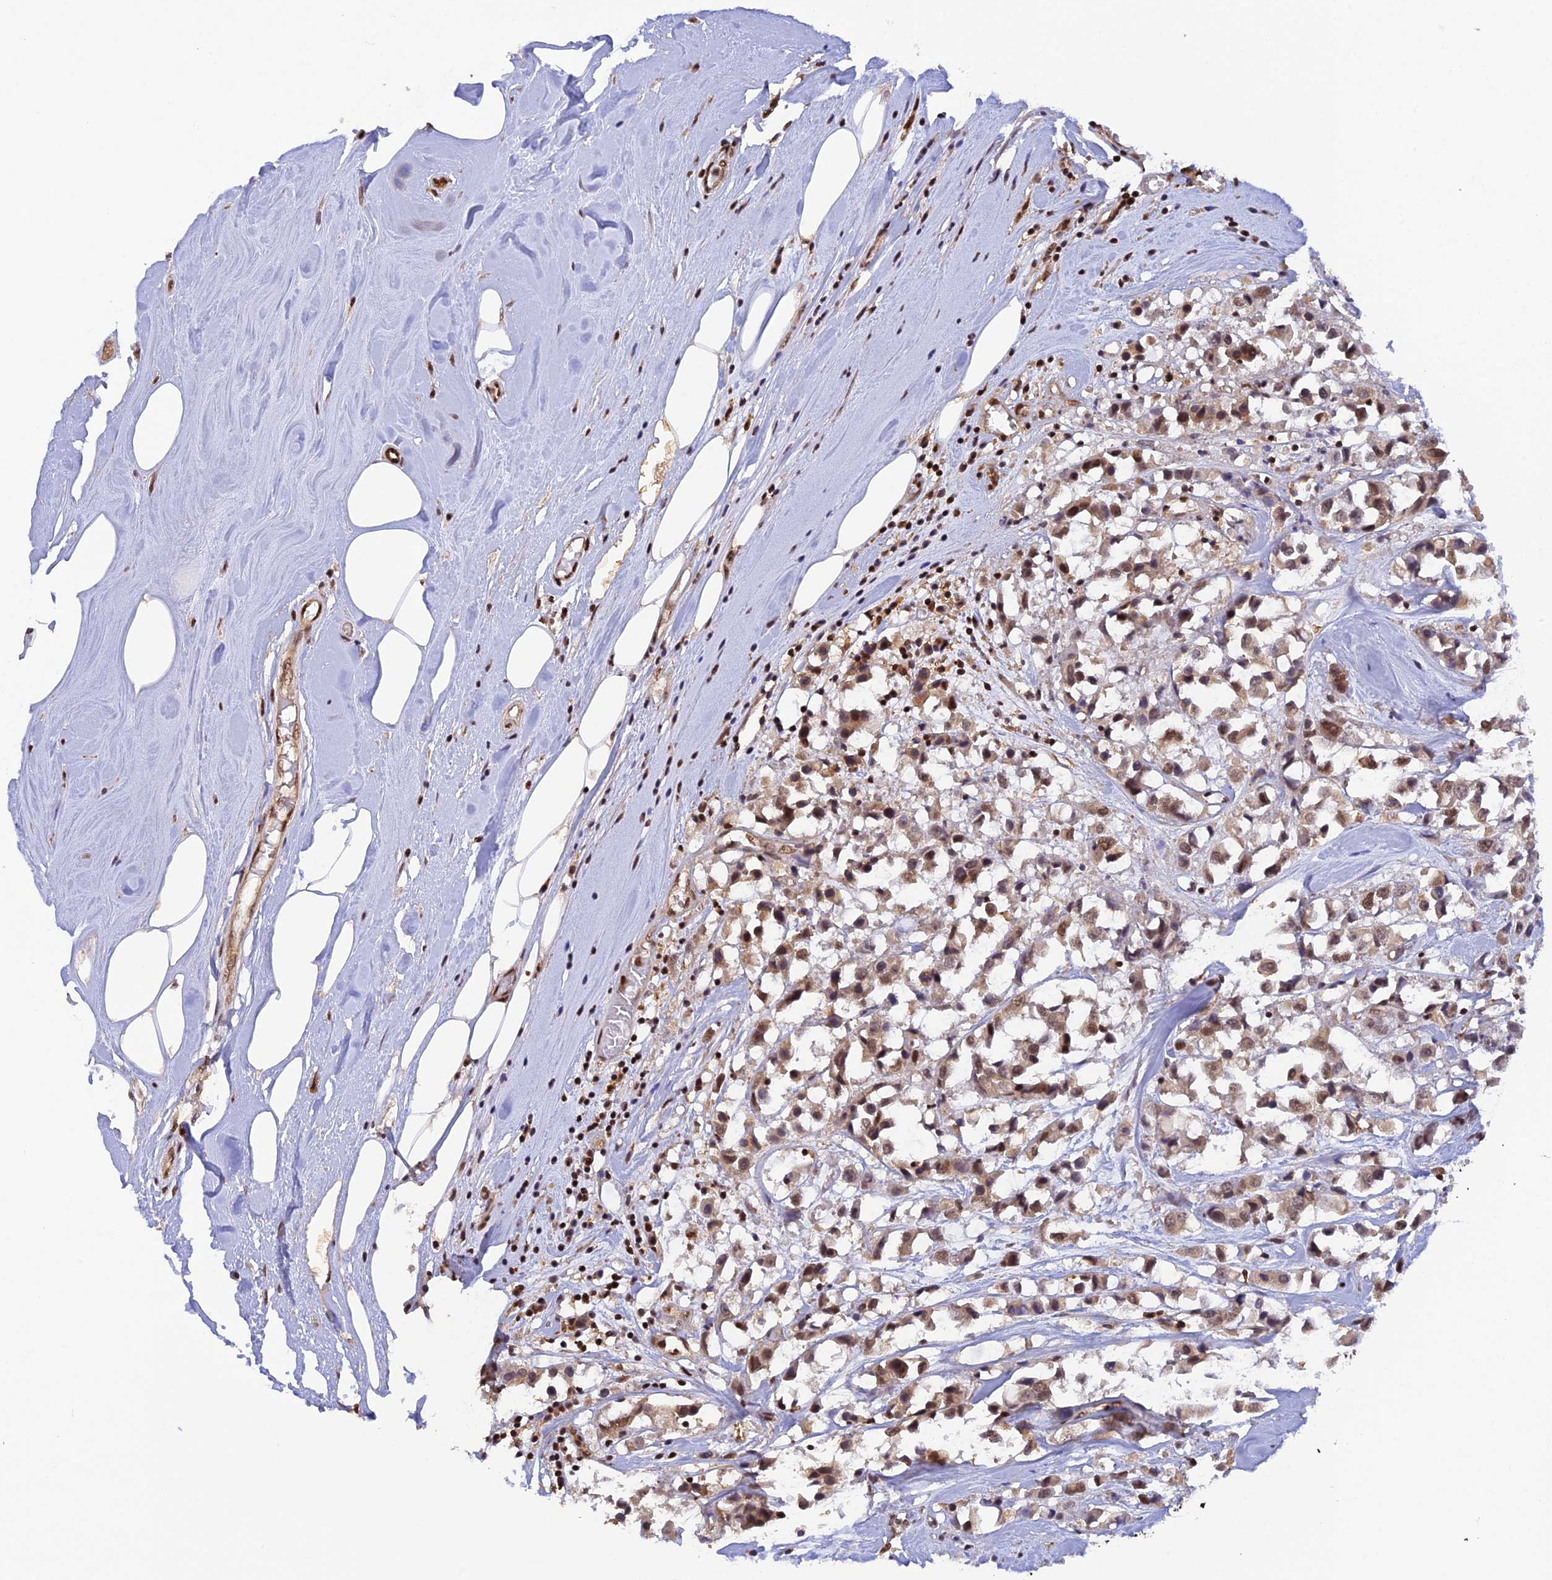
{"staining": {"intensity": "moderate", "quantity": ">75%", "location": "cytoplasmic/membranous,nuclear"}, "tissue": "breast cancer", "cell_type": "Tumor cells", "image_type": "cancer", "snomed": [{"axis": "morphology", "description": "Duct carcinoma"}, {"axis": "topography", "description": "Breast"}], "caption": "Immunohistochemical staining of breast infiltrating ductal carcinoma reveals medium levels of moderate cytoplasmic/membranous and nuclear protein expression in about >75% of tumor cells. The staining was performed using DAB, with brown indicating positive protein expression. Nuclei are stained blue with hematoxylin.", "gene": "THAP11", "patient": {"sex": "female", "age": 61}}